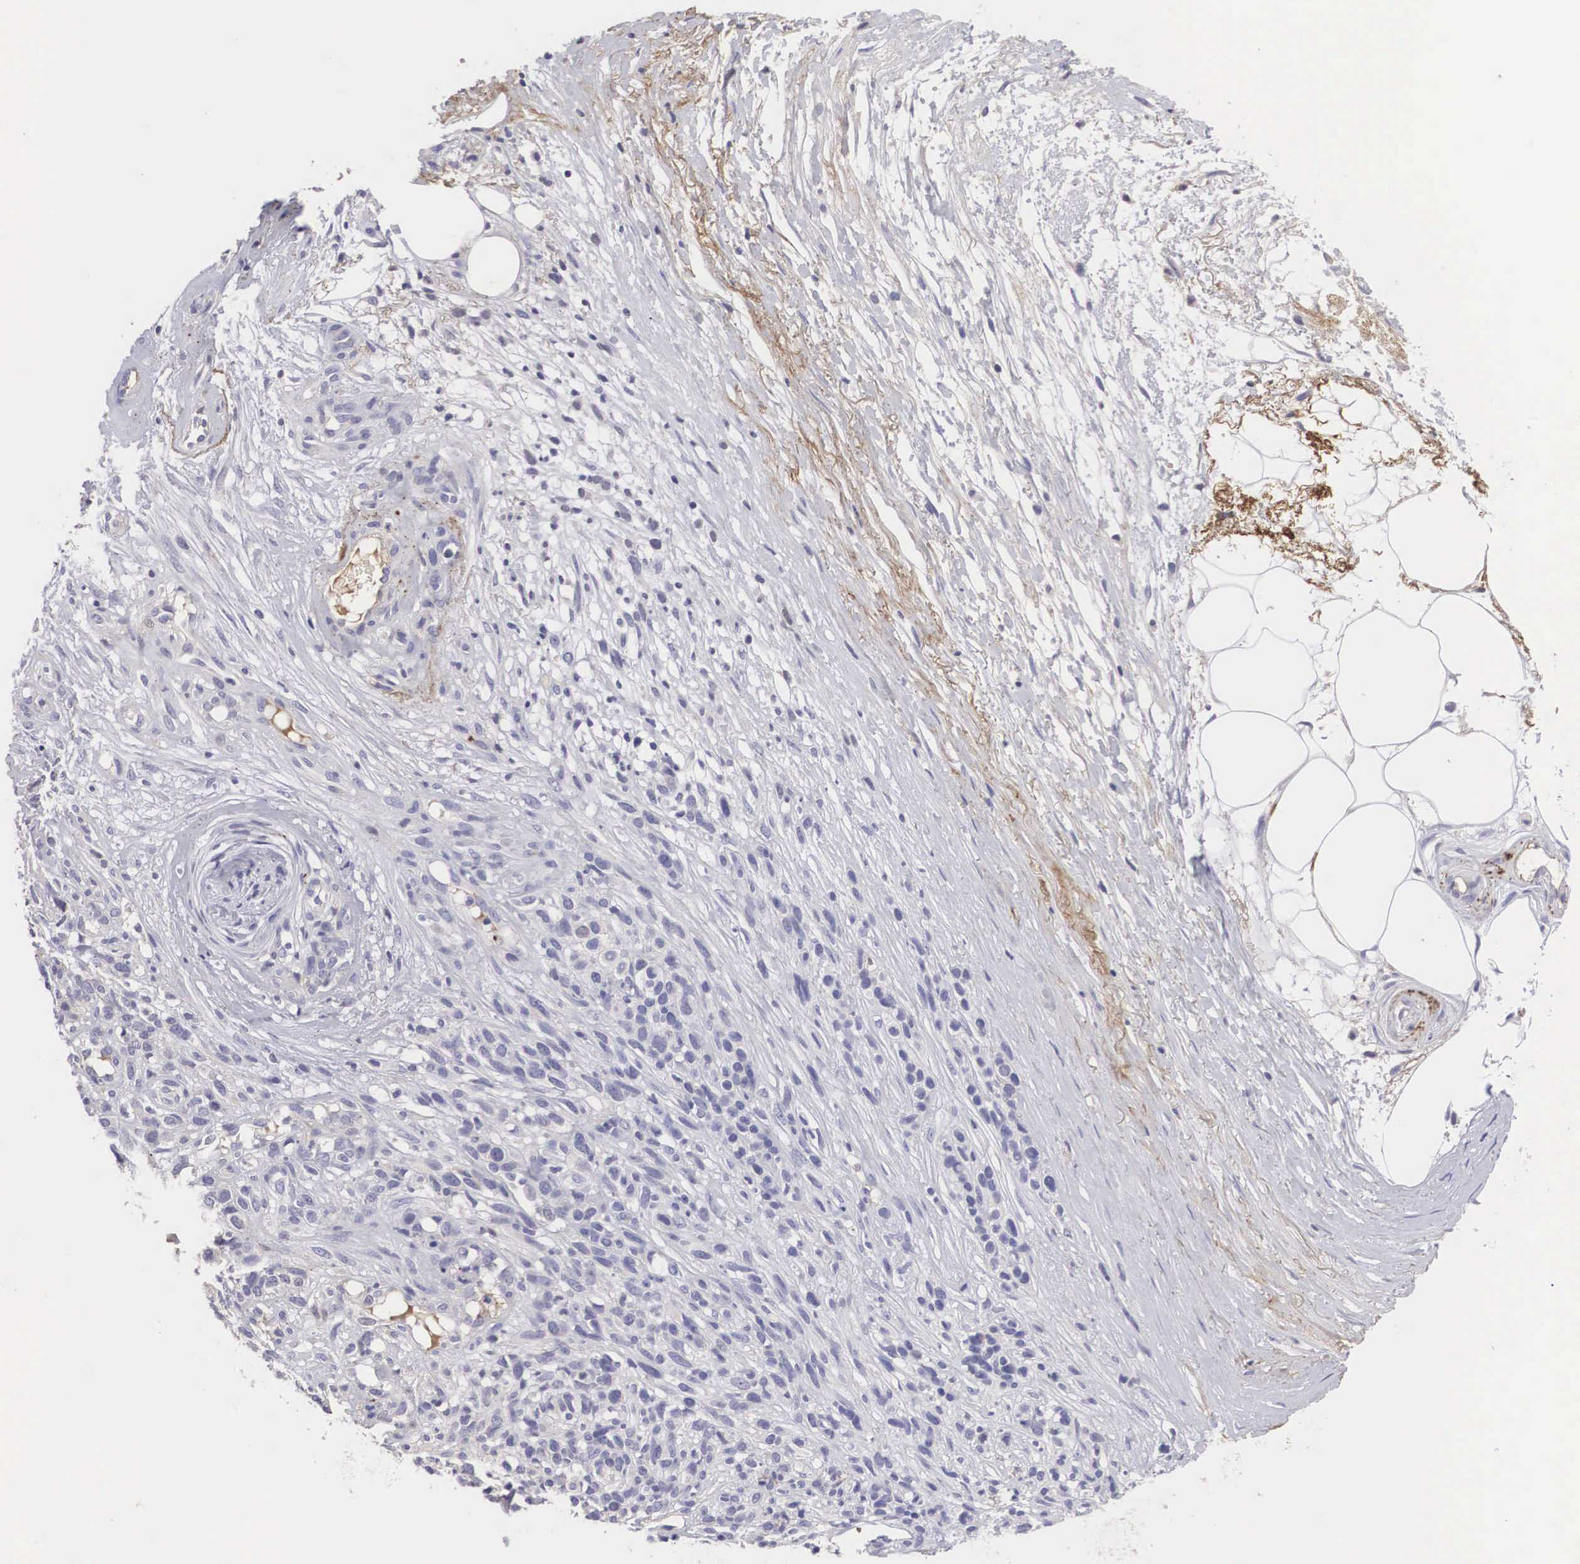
{"staining": {"intensity": "negative", "quantity": "none", "location": "none"}, "tissue": "melanoma", "cell_type": "Tumor cells", "image_type": "cancer", "snomed": [{"axis": "morphology", "description": "Malignant melanoma, NOS"}, {"axis": "topography", "description": "Skin"}], "caption": "Immunohistochemistry of malignant melanoma shows no expression in tumor cells.", "gene": "CLU", "patient": {"sex": "female", "age": 85}}